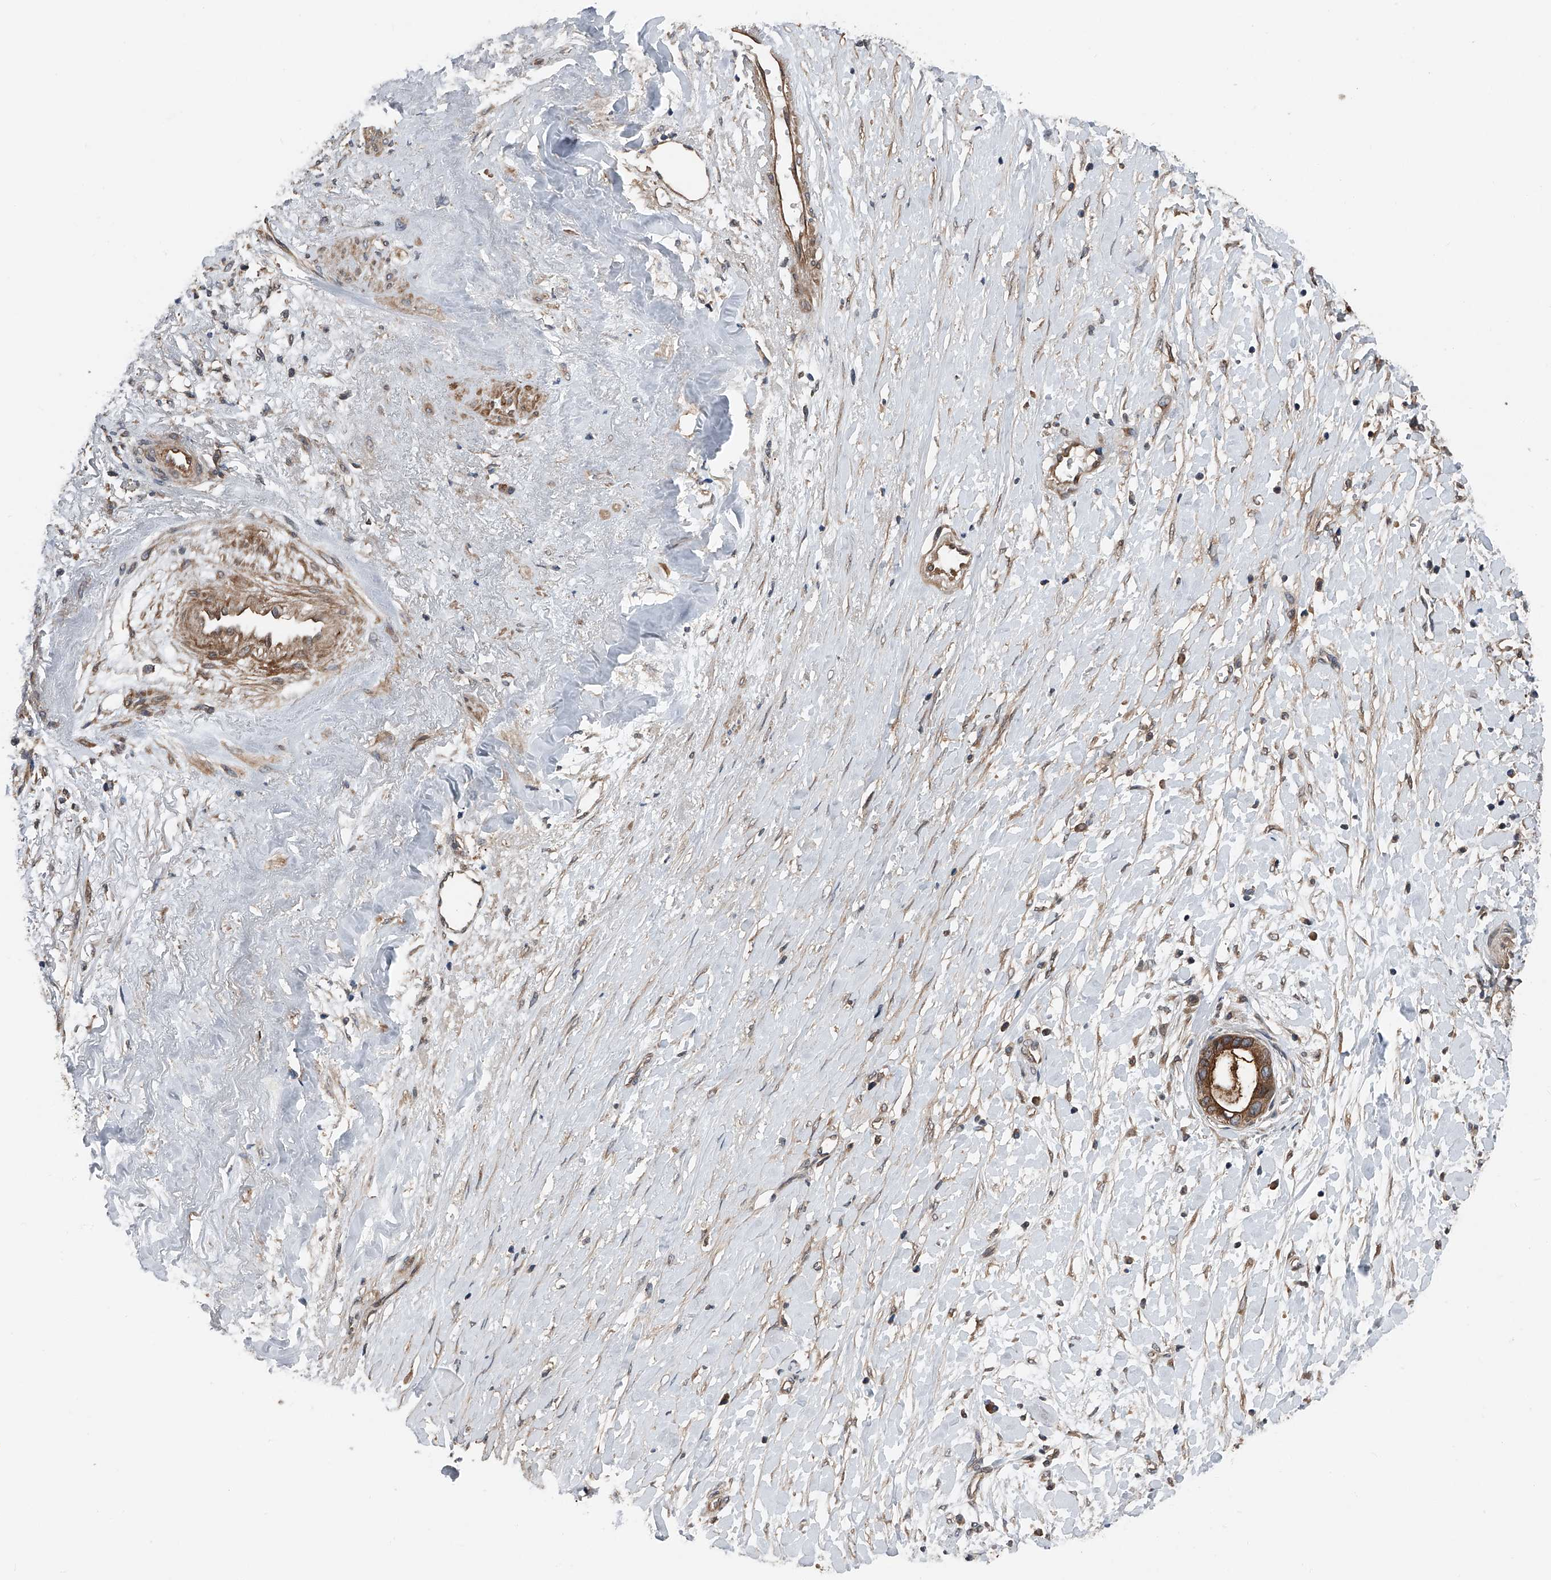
{"staining": {"intensity": "moderate", "quantity": ">75%", "location": "cytoplasmic/membranous"}, "tissue": "liver cancer", "cell_type": "Tumor cells", "image_type": "cancer", "snomed": [{"axis": "morphology", "description": "Cholangiocarcinoma"}, {"axis": "topography", "description": "Liver"}], "caption": "A high-resolution image shows immunohistochemistry (IHC) staining of liver cancer, which exhibits moderate cytoplasmic/membranous positivity in approximately >75% of tumor cells. (Brightfield microscopy of DAB IHC at high magnification).", "gene": "KCNJ2", "patient": {"sex": "female", "age": 79}}